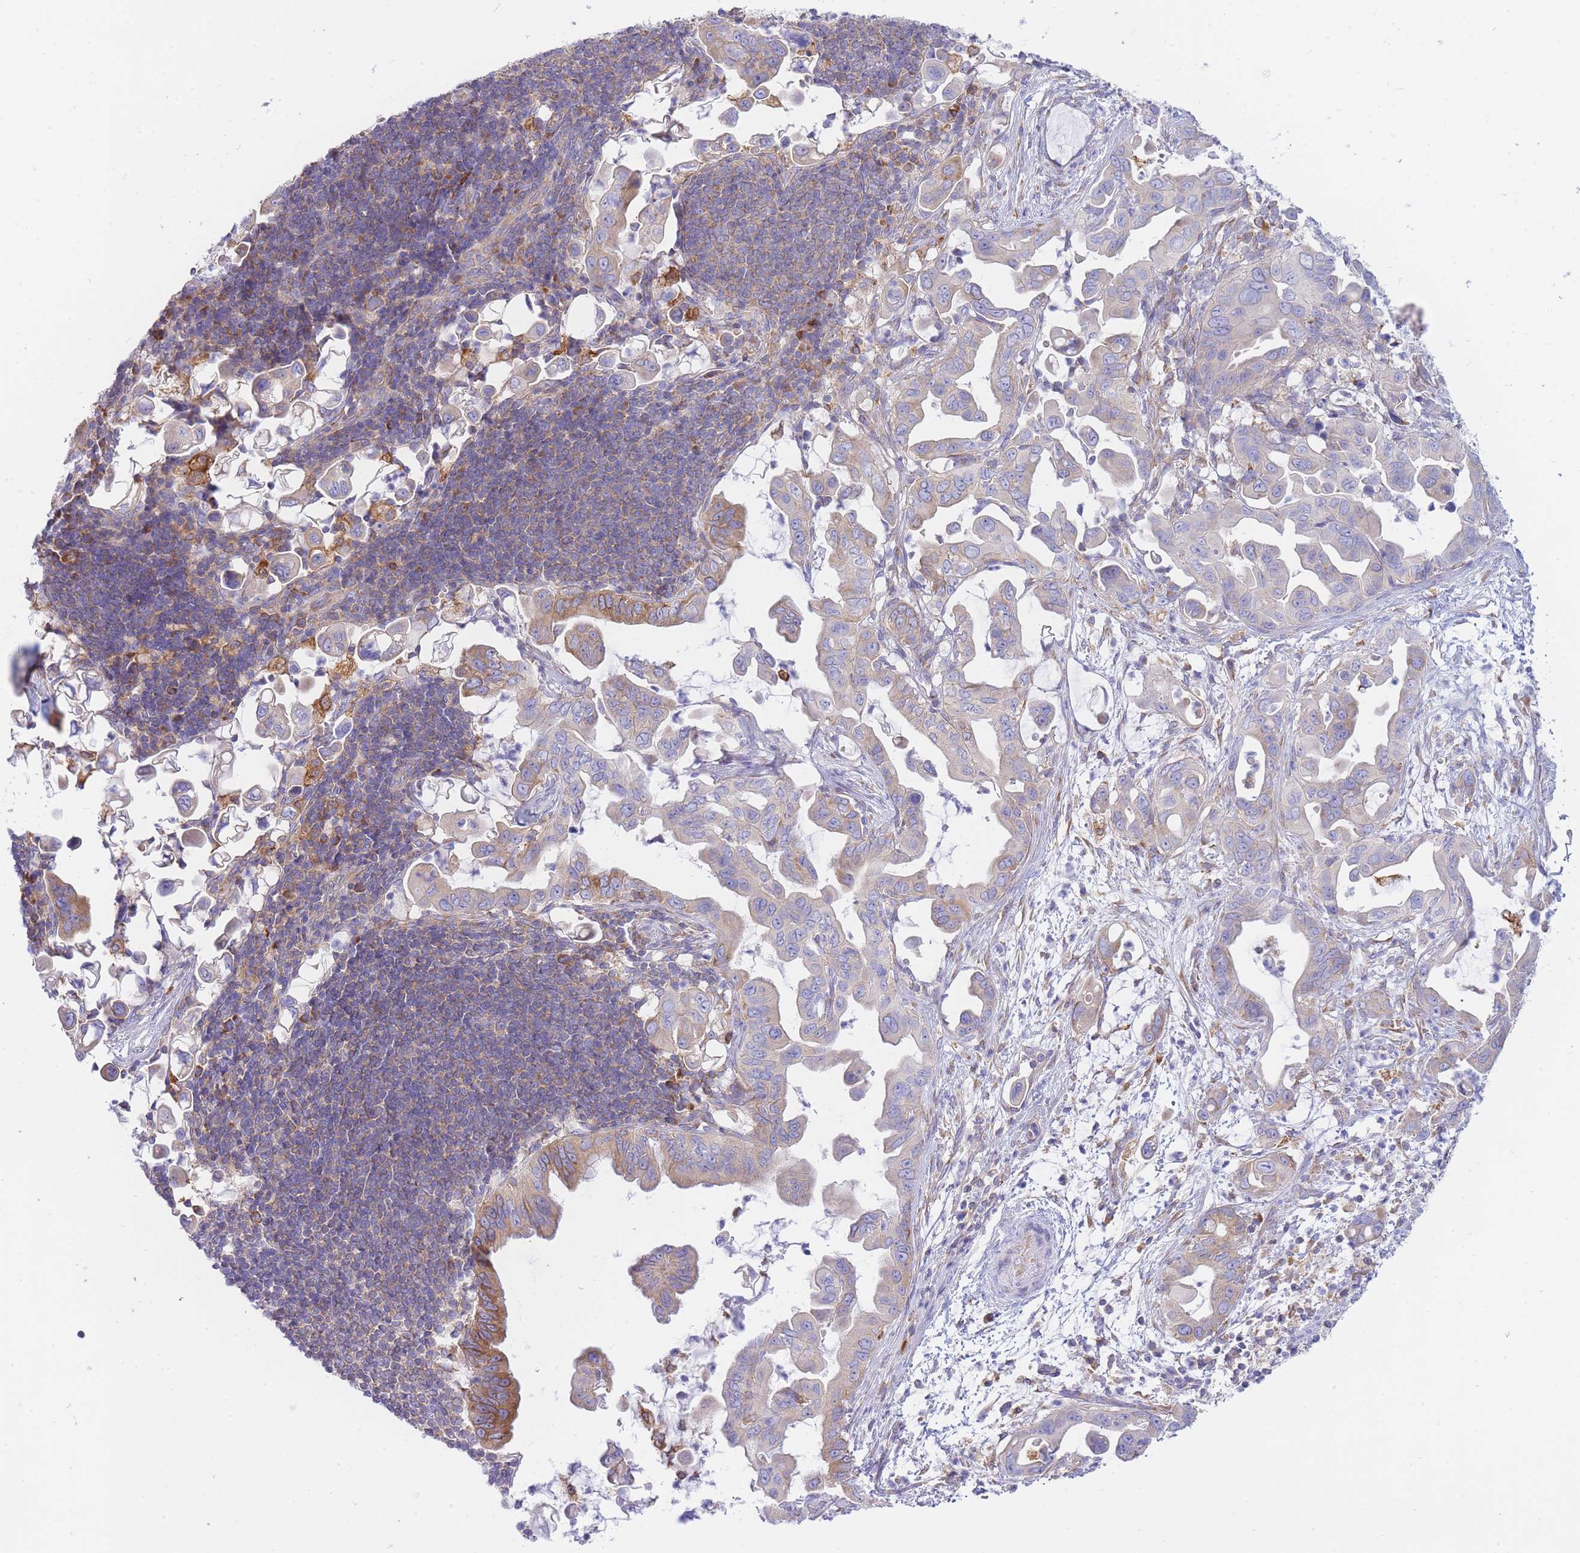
{"staining": {"intensity": "moderate", "quantity": "<25%", "location": "cytoplasmic/membranous"}, "tissue": "pancreatic cancer", "cell_type": "Tumor cells", "image_type": "cancer", "snomed": [{"axis": "morphology", "description": "Adenocarcinoma, NOS"}, {"axis": "topography", "description": "Pancreas"}], "caption": "Moderate cytoplasmic/membranous positivity for a protein is seen in about <25% of tumor cells of adenocarcinoma (pancreatic) using immunohistochemistry (IHC).", "gene": "SH2B2", "patient": {"sex": "male", "age": 61}}